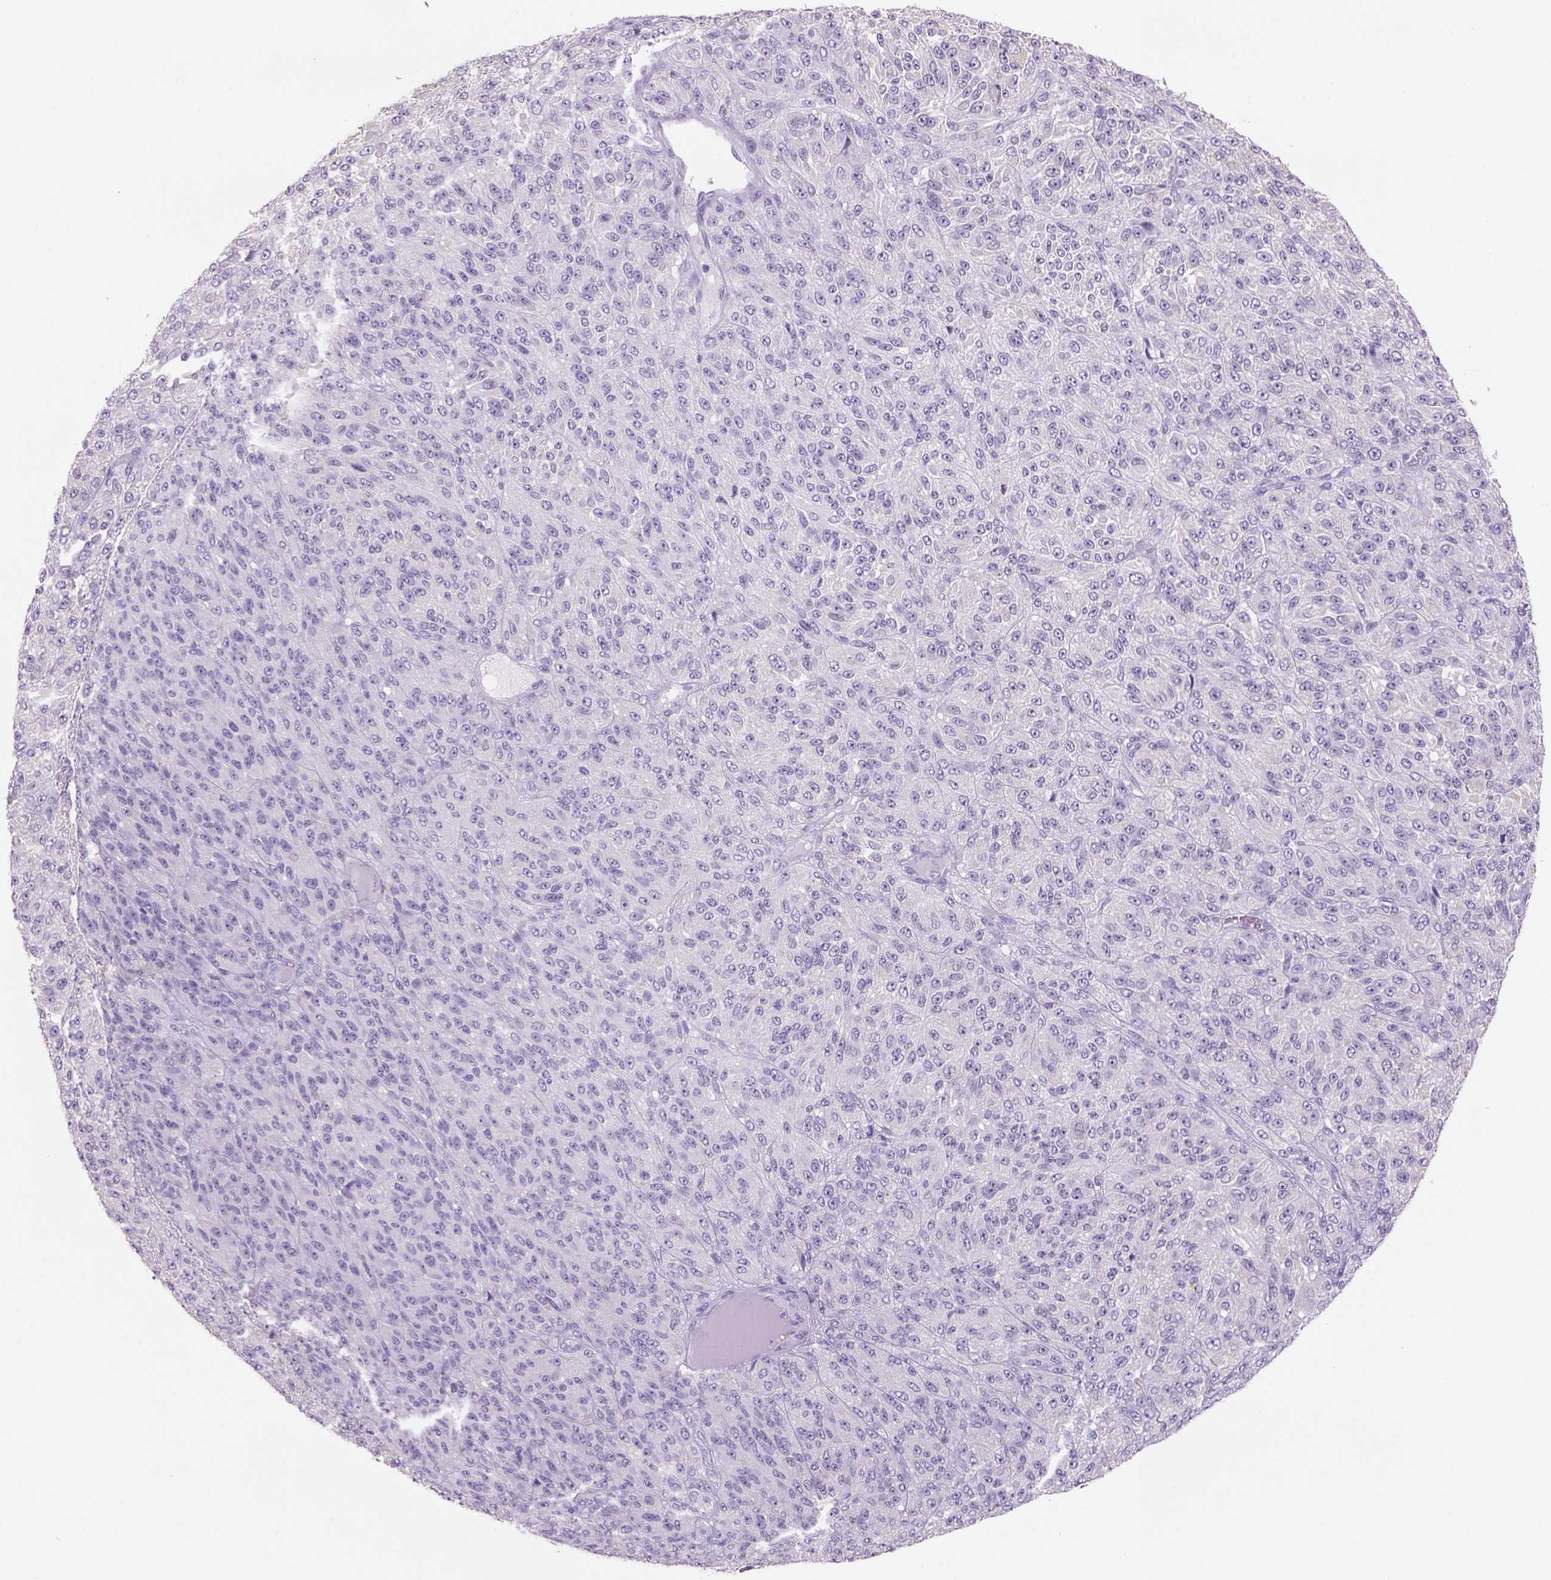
{"staining": {"intensity": "negative", "quantity": "none", "location": "none"}, "tissue": "melanoma", "cell_type": "Tumor cells", "image_type": "cancer", "snomed": [{"axis": "morphology", "description": "Malignant melanoma, Metastatic site"}, {"axis": "topography", "description": "Brain"}], "caption": "Immunohistochemistry (IHC) of malignant melanoma (metastatic site) reveals no staining in tumor cells.", "gene": "NAALAD2", "patient": {"sex": "female", "age": 56}}